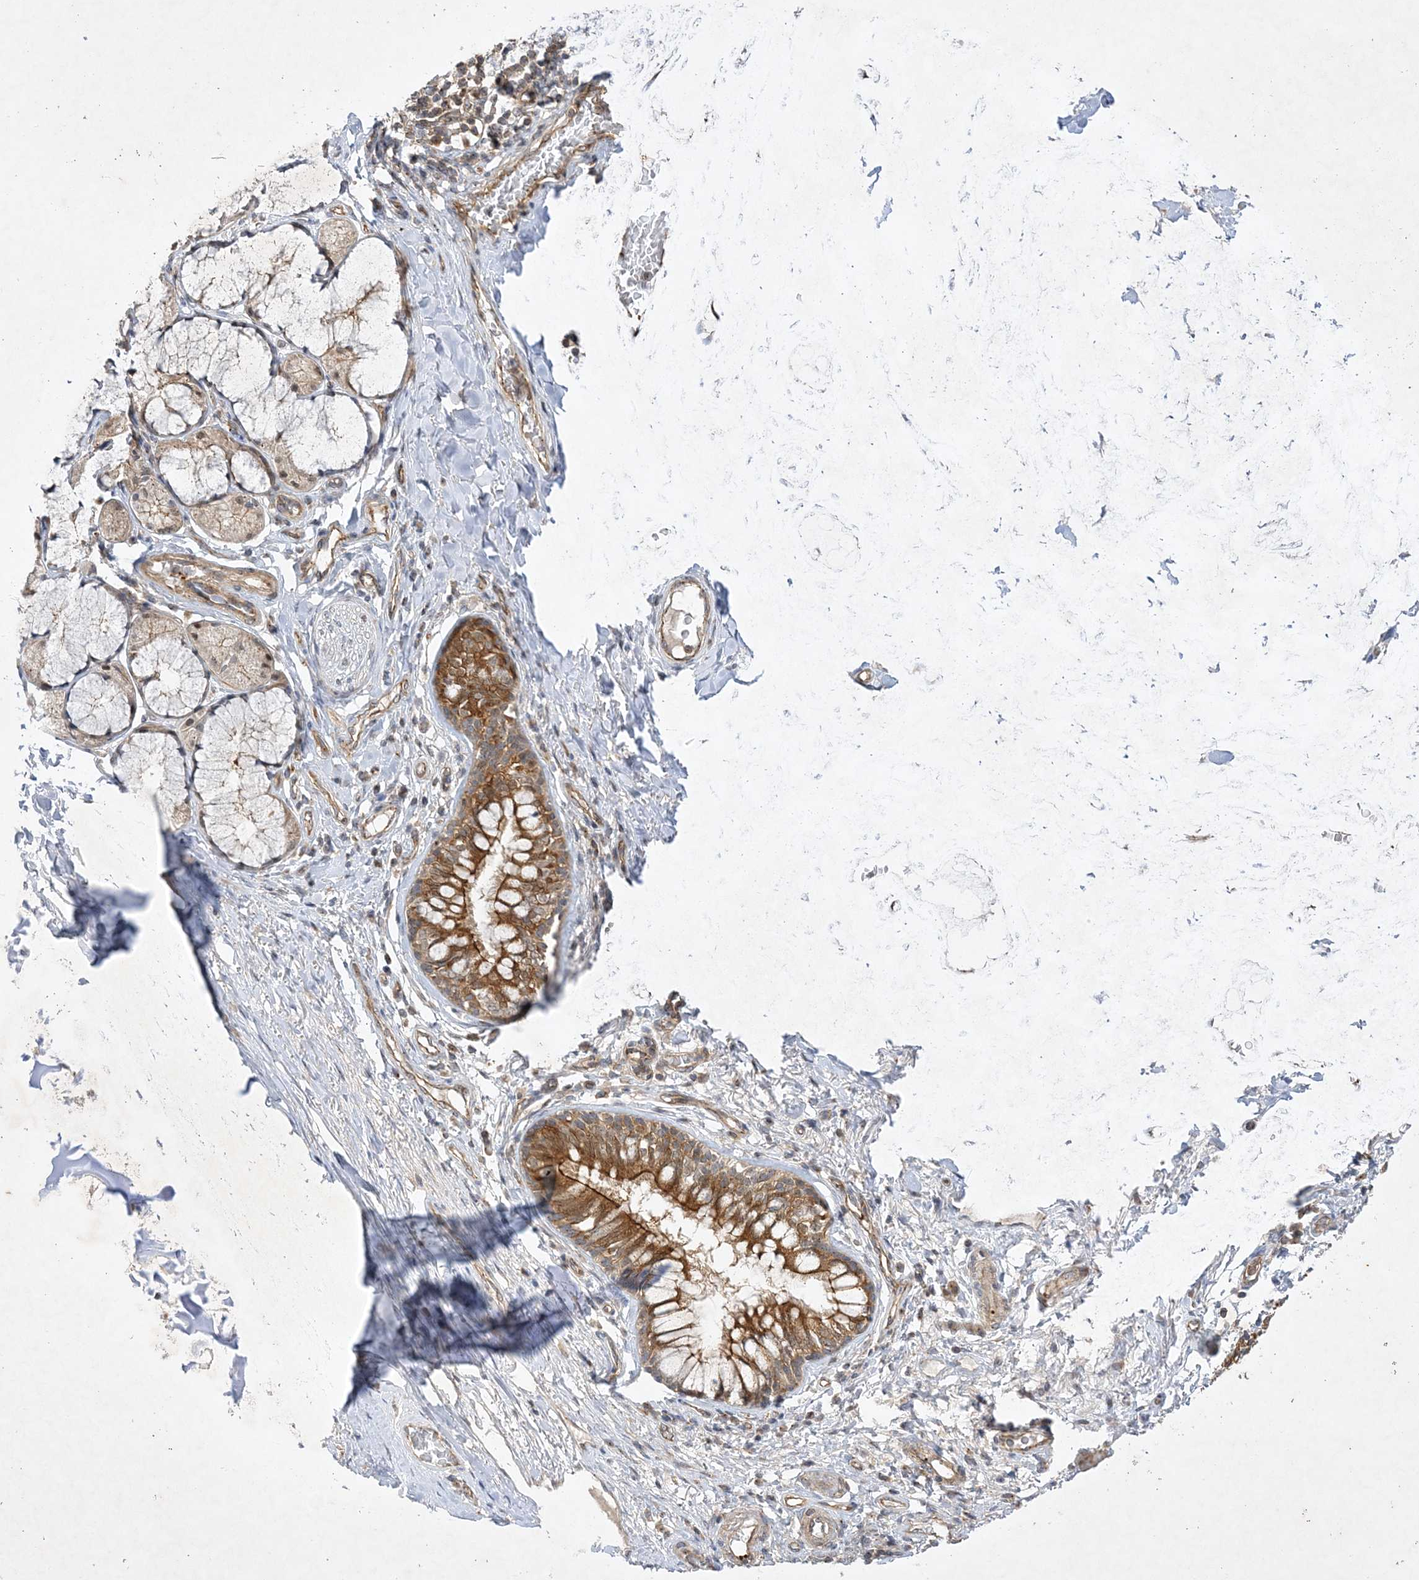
{"staining": {"intensity": "moderate", "quantity": ">75%", "location": "cytoplasmic/membranous"}, "tissue": "bronchus", "cell_type": "Respiratory epithelial cells", "image_type": "normal", "snomed": [{"axis": "morphology", "description": "Normal tissue, NOS"}, {"axis": "topography", "description": "Cartilage tissue"}, {"axis": "topography", "description": "Bronchus"}], "caption": "Brown immunohistochemical staining in normal human bronchus exhibits moderate cytoplasmic/membranous positivity in about >75% of respiratory epithelial cells.", "gene": "NAF1", "patient": {"sex": "female", "age": 36}}